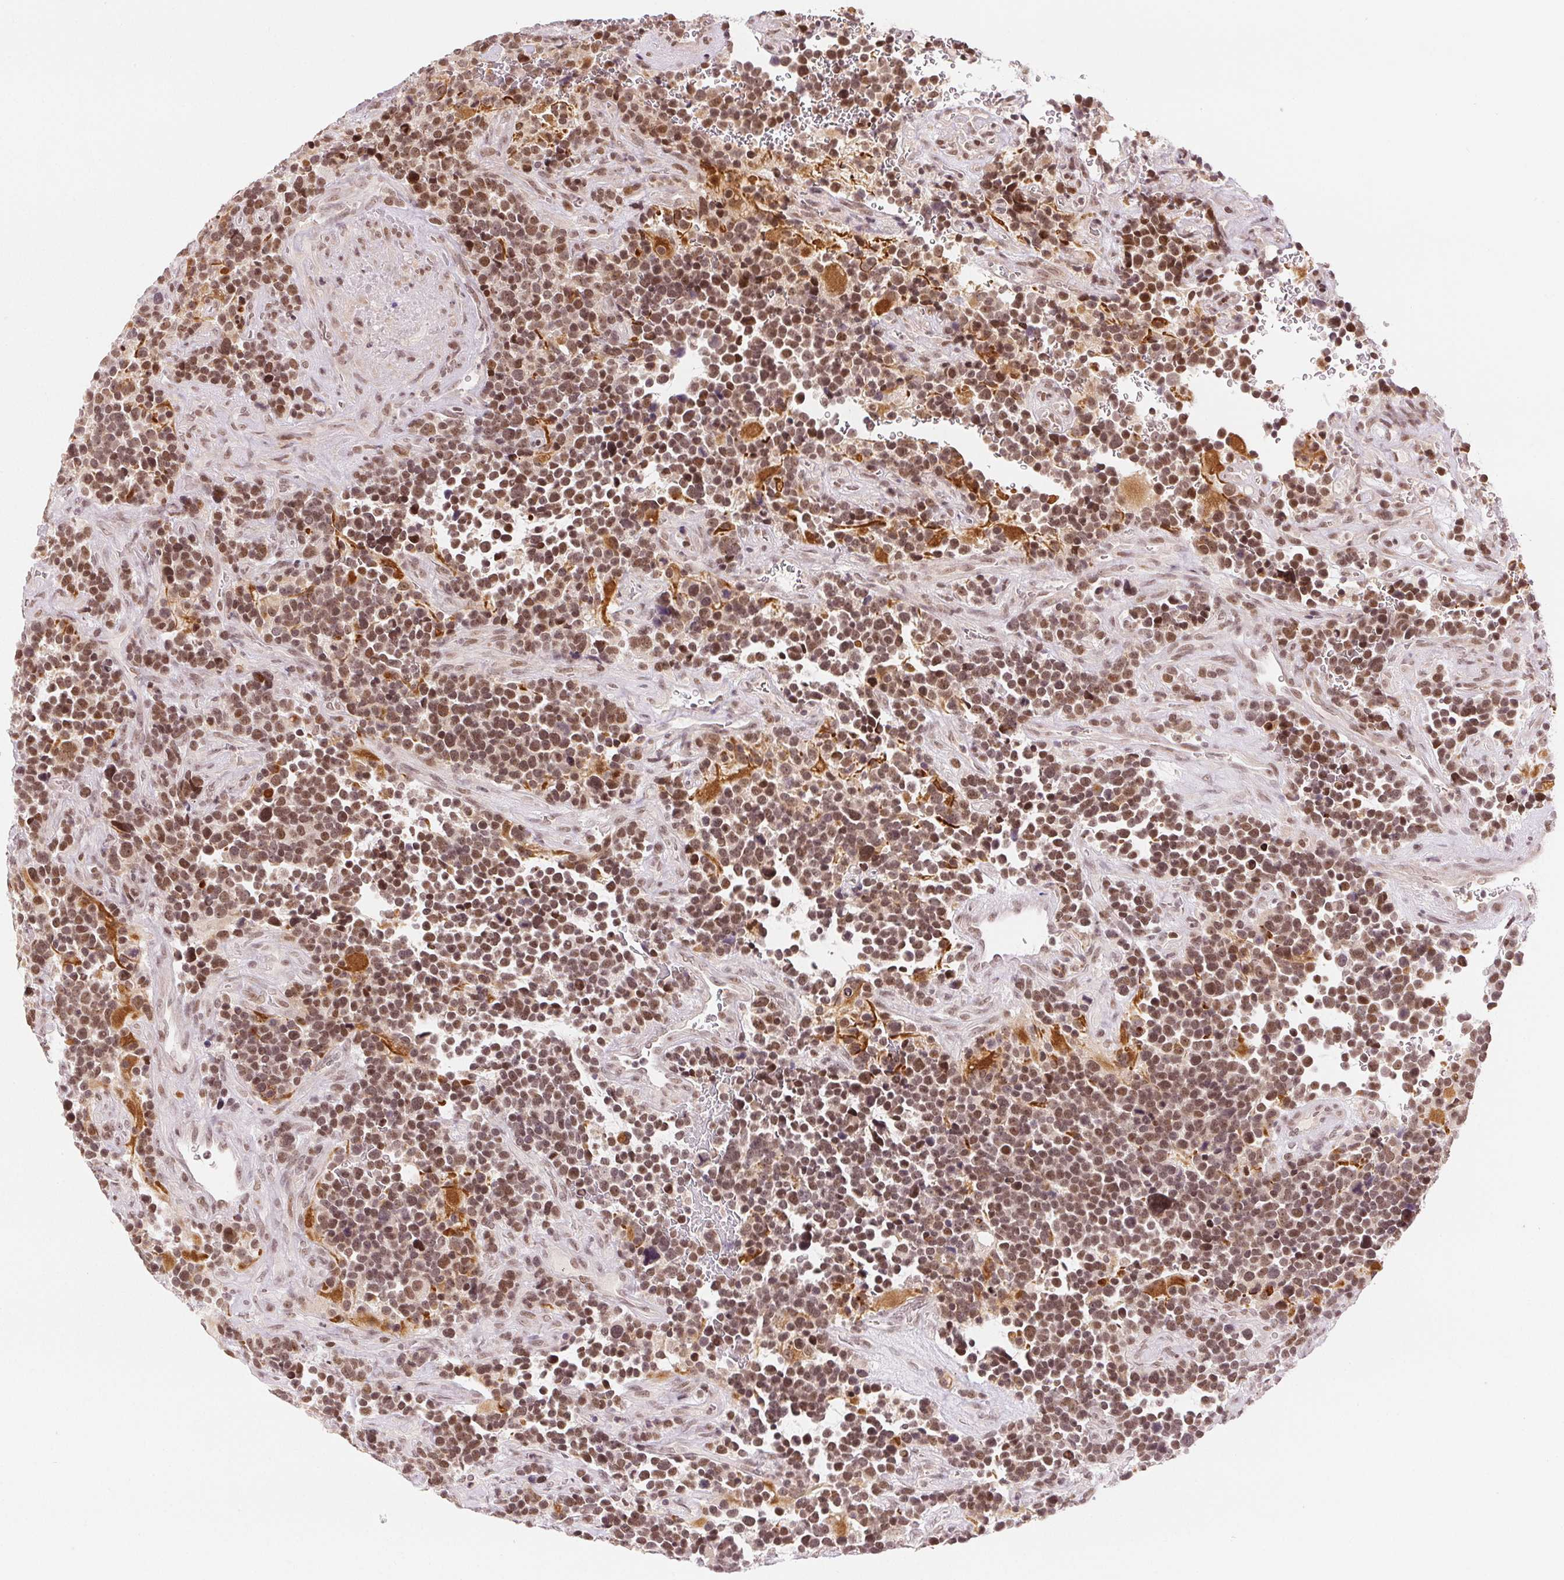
{"staining": {"intensity": "moderate", "quantity": ">75%", "location": "nuclear"}, "tissue": "glioma", "cell_type": "Tumor cells", "image_type": "cancer", "snomed": [{"axis": "morphology", "description": "Glioma, malignant, High grade"}, {"axis": "topography", "description": "Brain"}], "caption": "The image demonstrates staining of malignant glioma (high-grade), revealing moderate nuclear protein staining (brown color) within tumor cells.", "gene": "DEK", "patient": {"sex": "male", "age": 33}}